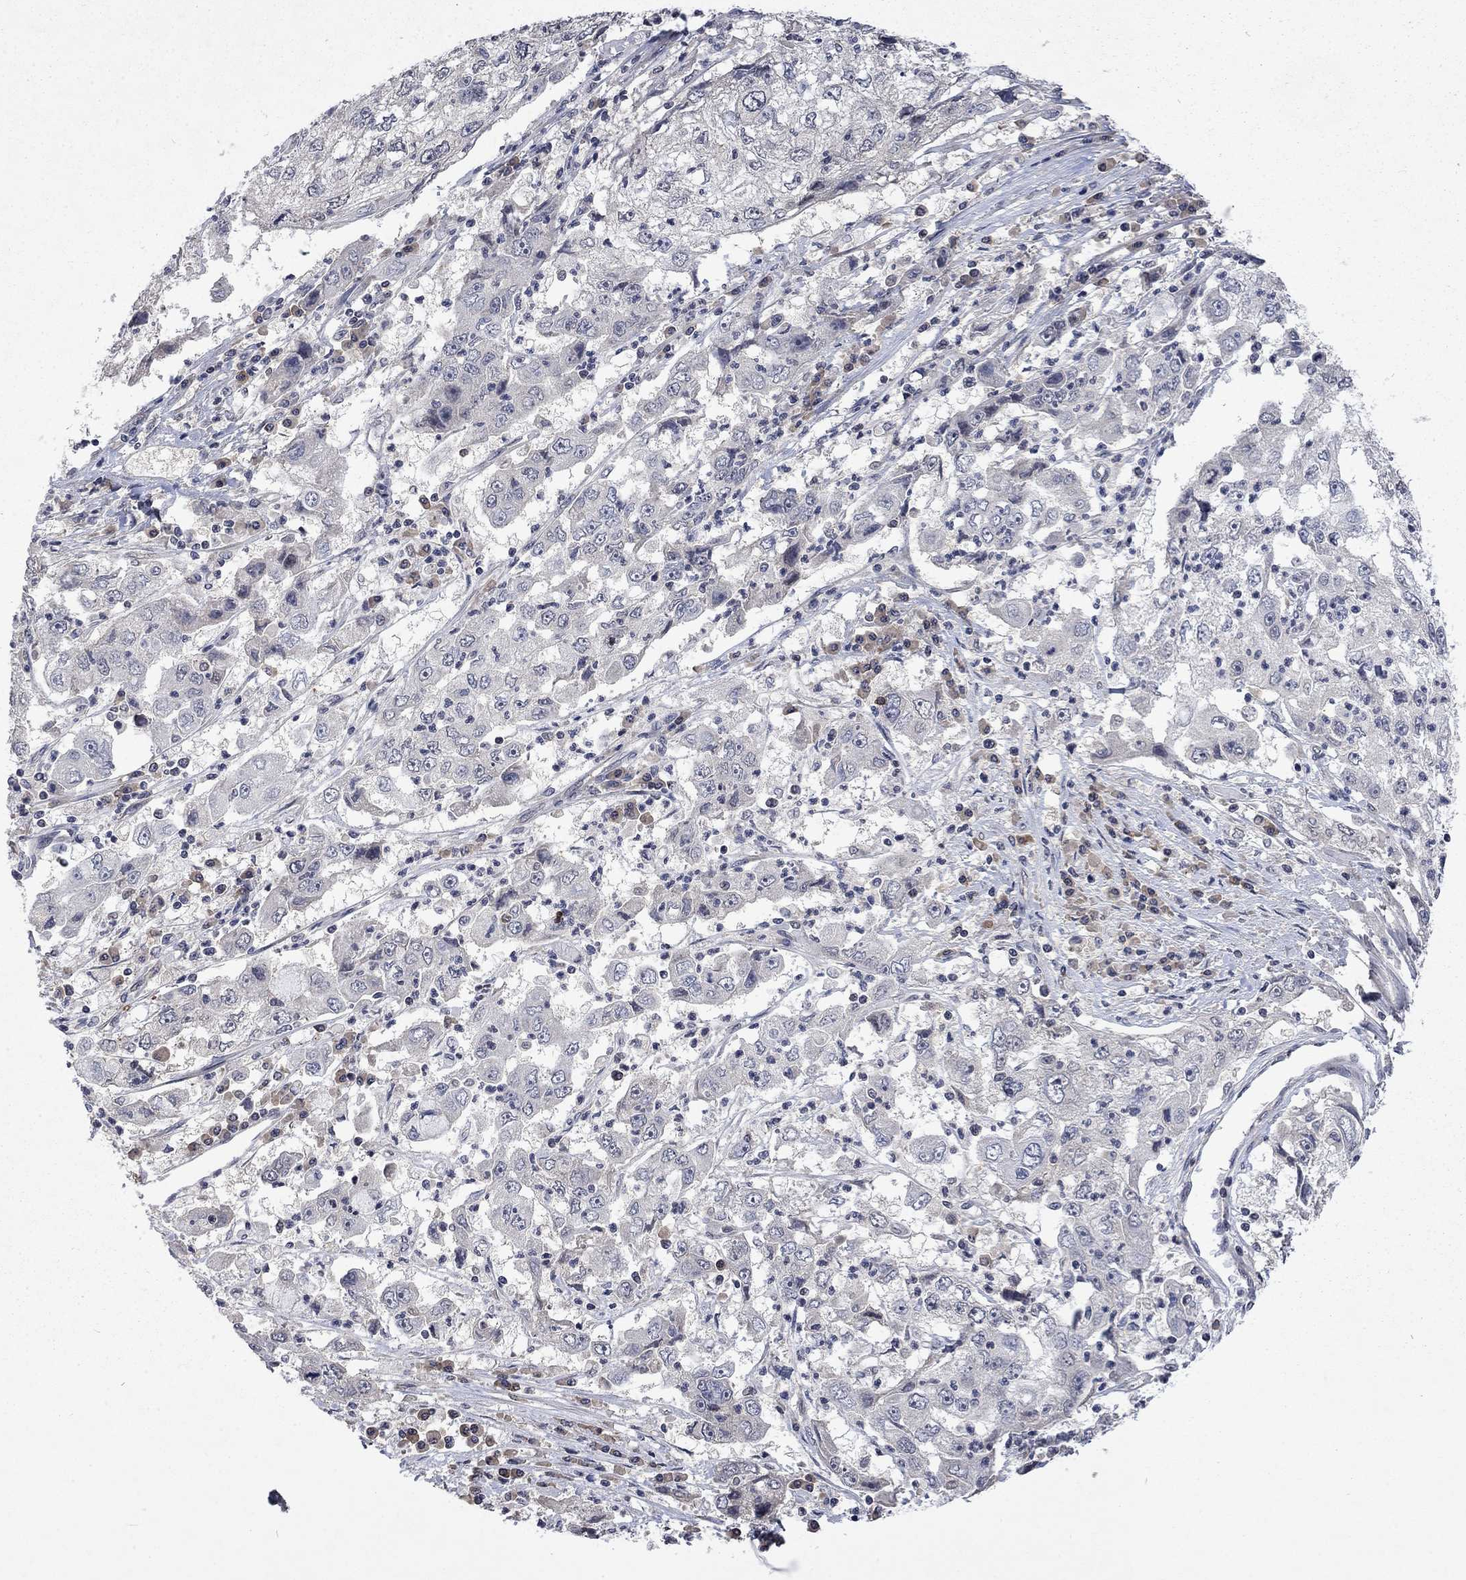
{"staining": {"intensity": "negative", "quantity": "none", "location": "none"}, "tissue": "cervical cancer", "cell_type": "Tumor cells", "image_type": "cancer", "snomed": [{"axis": "morphology", "description": "Squamous cell carcinoma, NOS"}, {"axis": "topography", "description": "Cervix"}], "caption": "High power microscopy histopathology image of an IHC photomicrograph of cervical cancer, revealing no significant expression in tumor cells.", "gene": "PPP1R9A", "patient": {"sex": "female", "age": 36}}